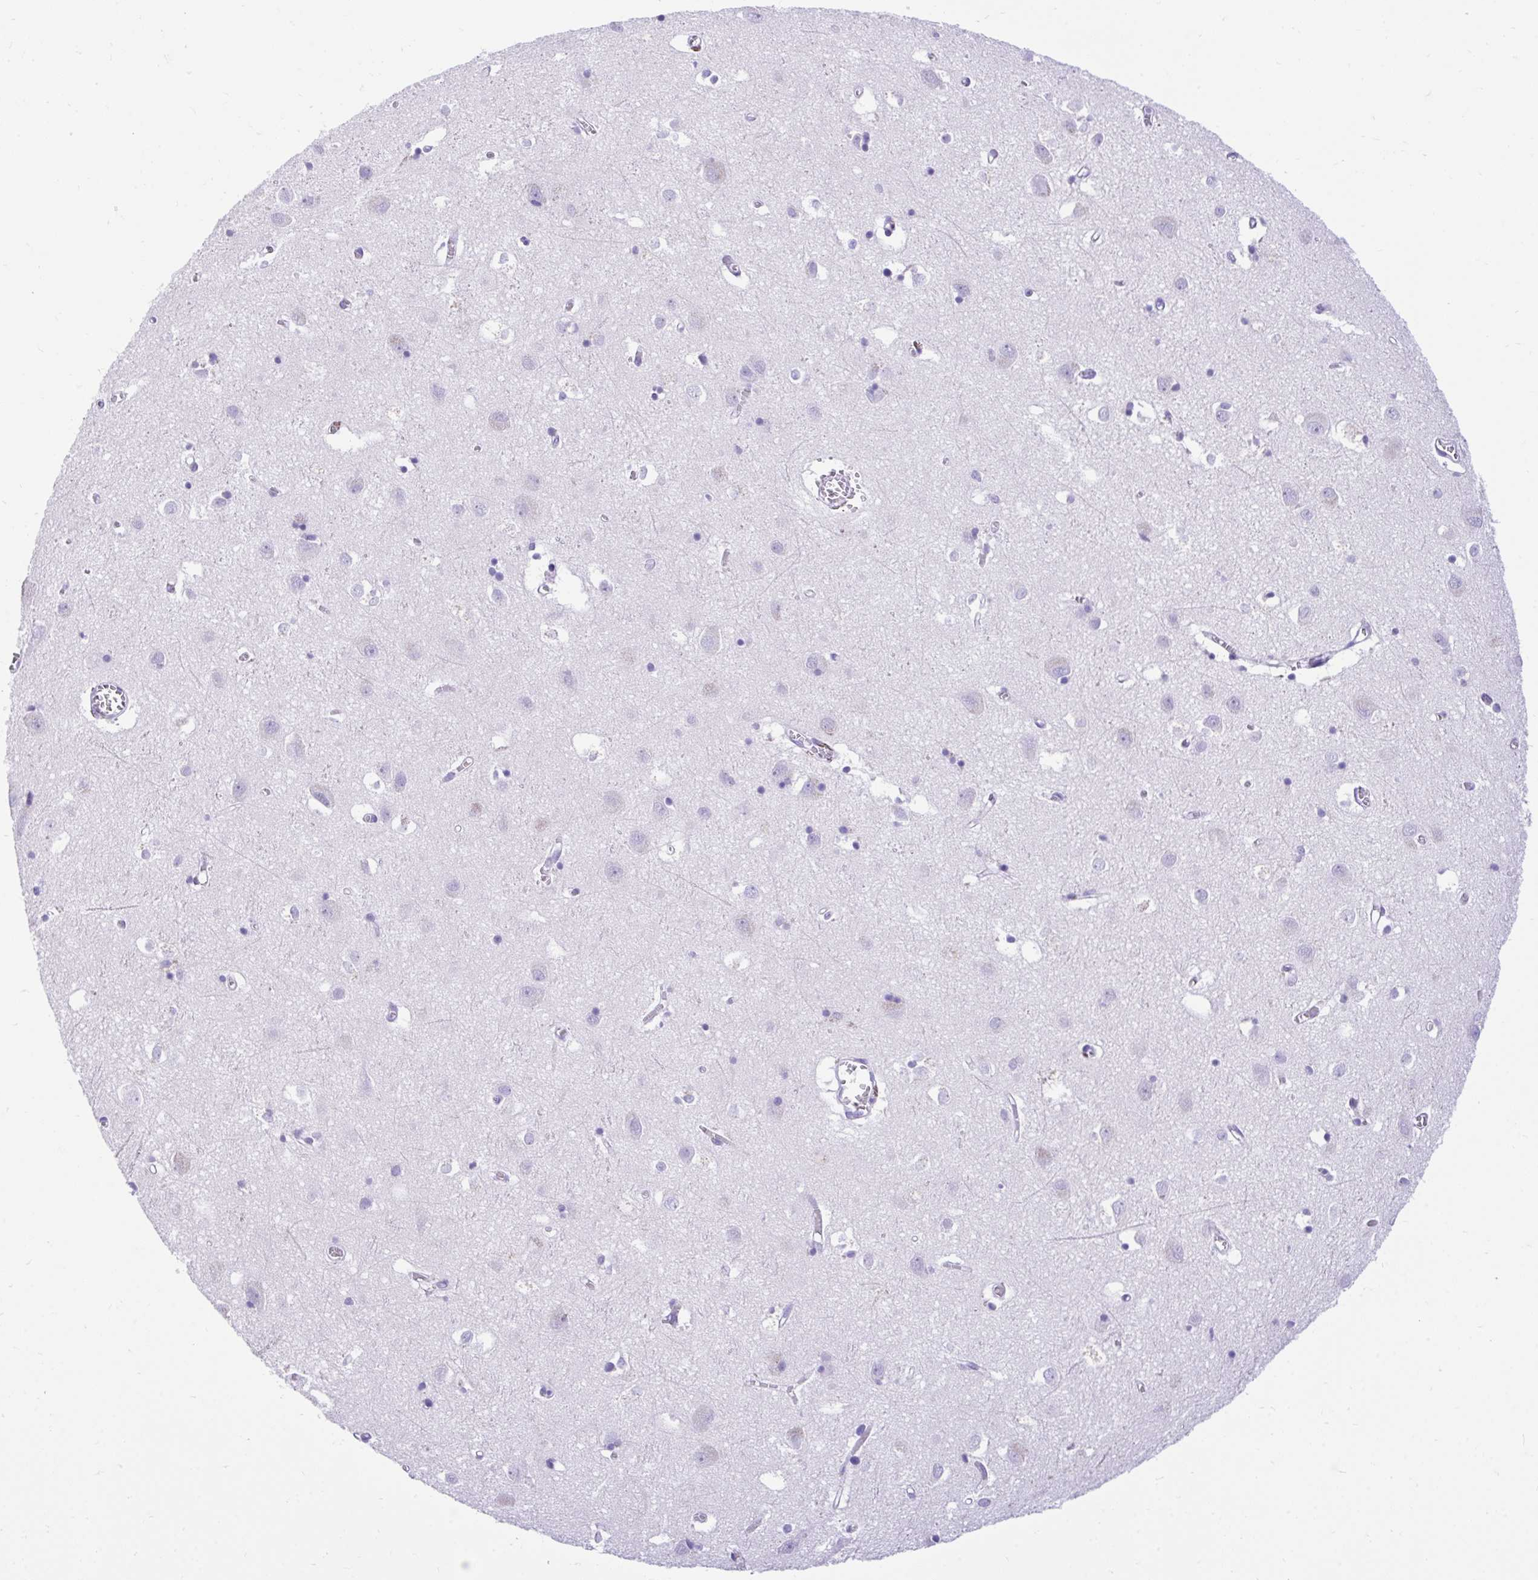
{"staining": {"intensity": "negative", "quantity": "none", "location": "none"}, "tissue": "cerebral cortex", "cell_type": "Endothelial cells", "image_type": "normal", "snomed": [{"axis": "morphology", "description": "Normal tissue, NOS"}, {"axis": "topography", "description": "Cerebral cortex"}], "caption": "The image shows no significant expression in endothelial cells of cerebral cortex. (Immunohistochemistry, brightfield microscopy, high magnification).", "gene": "KCNN4", "patient": {"sex": "male", "age": 70}}